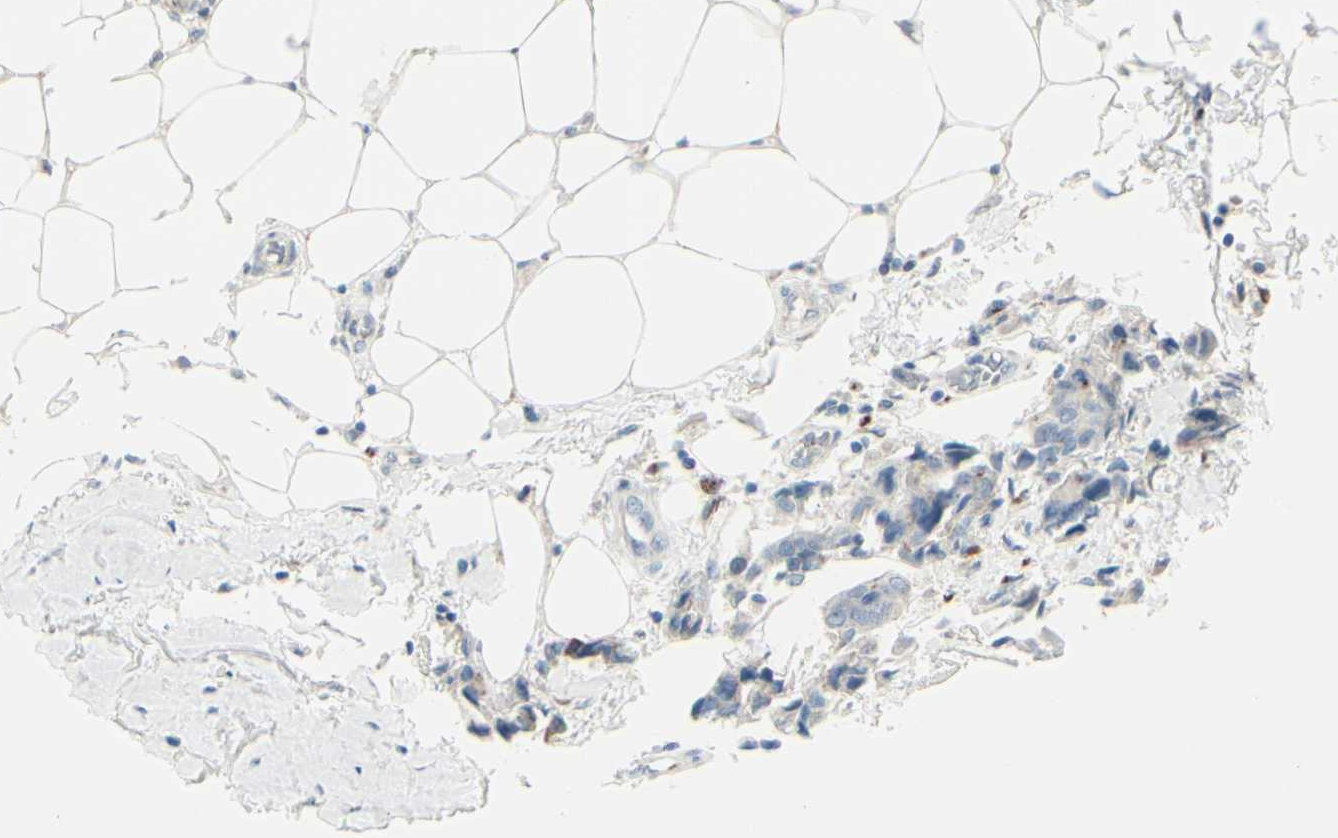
{"staining": {"intensity": "negative", "quantity": "none", "location": "none"}, "tissue": "breast cancer", "cell_type": "Tumor cells", "image_type": "cancer", "snomed": [{"axis": "morphology", "description": "Duct carcinoma"}, {"axis": "topography", "description": "Breast"}], "caption": "Intraductal carcinoma (breast) was stained to show a protein in brown. There is no significant expression in tumor cells.", "gene": "B4GALT1", "patient": {"sex": "female", "age": 80}}